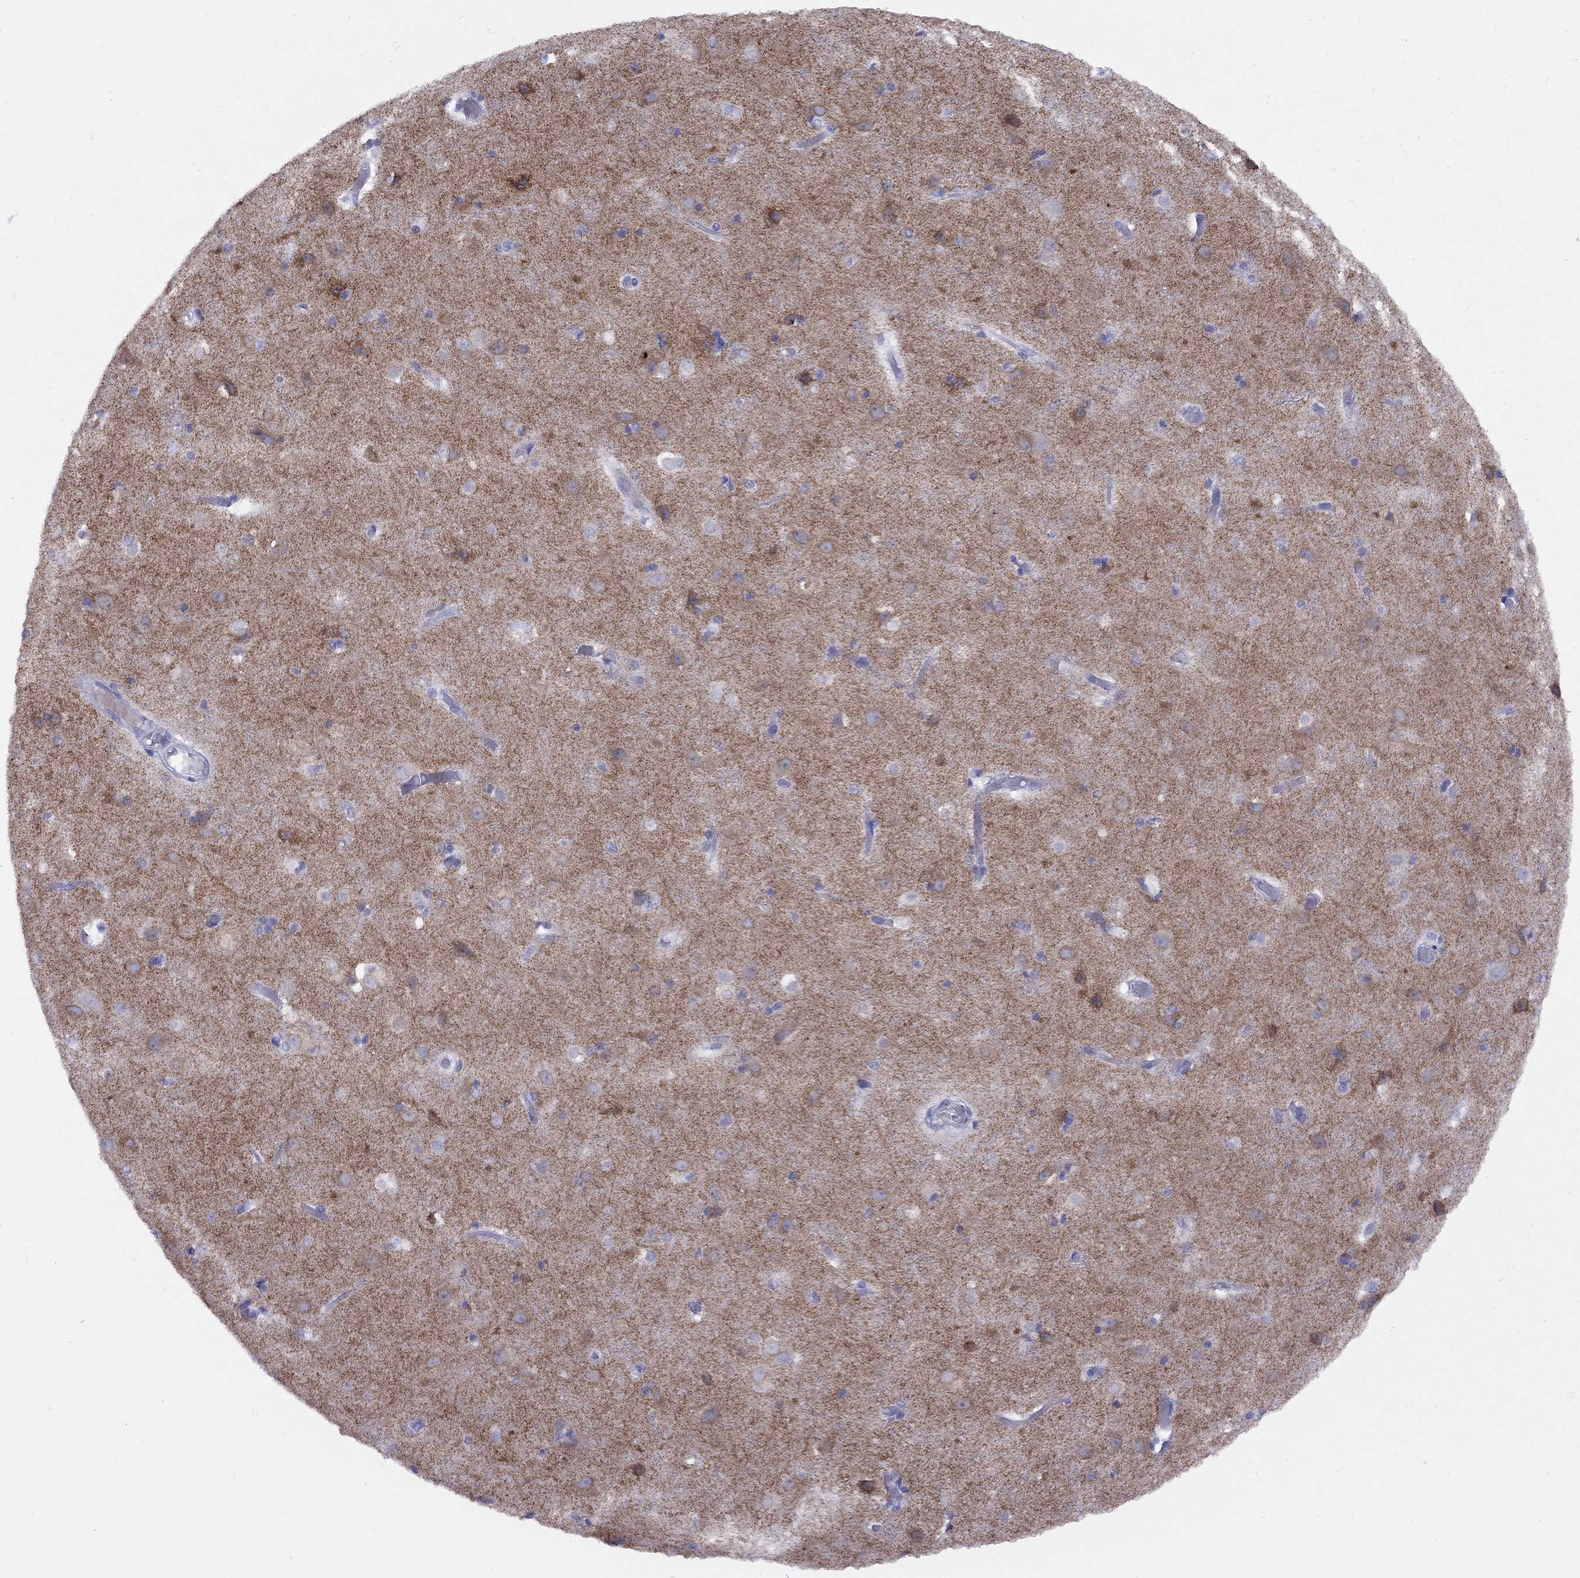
{"staining": {"intensity": "negative", "quantity": "none", "location": "none"}, "tissue": "cerebral cortex", "cell_type": "Endothelial cells", "image_type": "normal", "snomed": [{"axis": "morphology", "description": "Normal tissue, NOS"}, {"axis": "topography", "description": "Cerebral cortex"}], "caption": "High magnification brightfield microscopy of normal cerebral cortex stained with DAB (3,3'-diaminobenzidine) (brown) and counterstained with hematoxylin (blue): endothelial cells show no significant expression.", "gene": "GRIA2", "patient": {"sex": "female", "age": 52}}